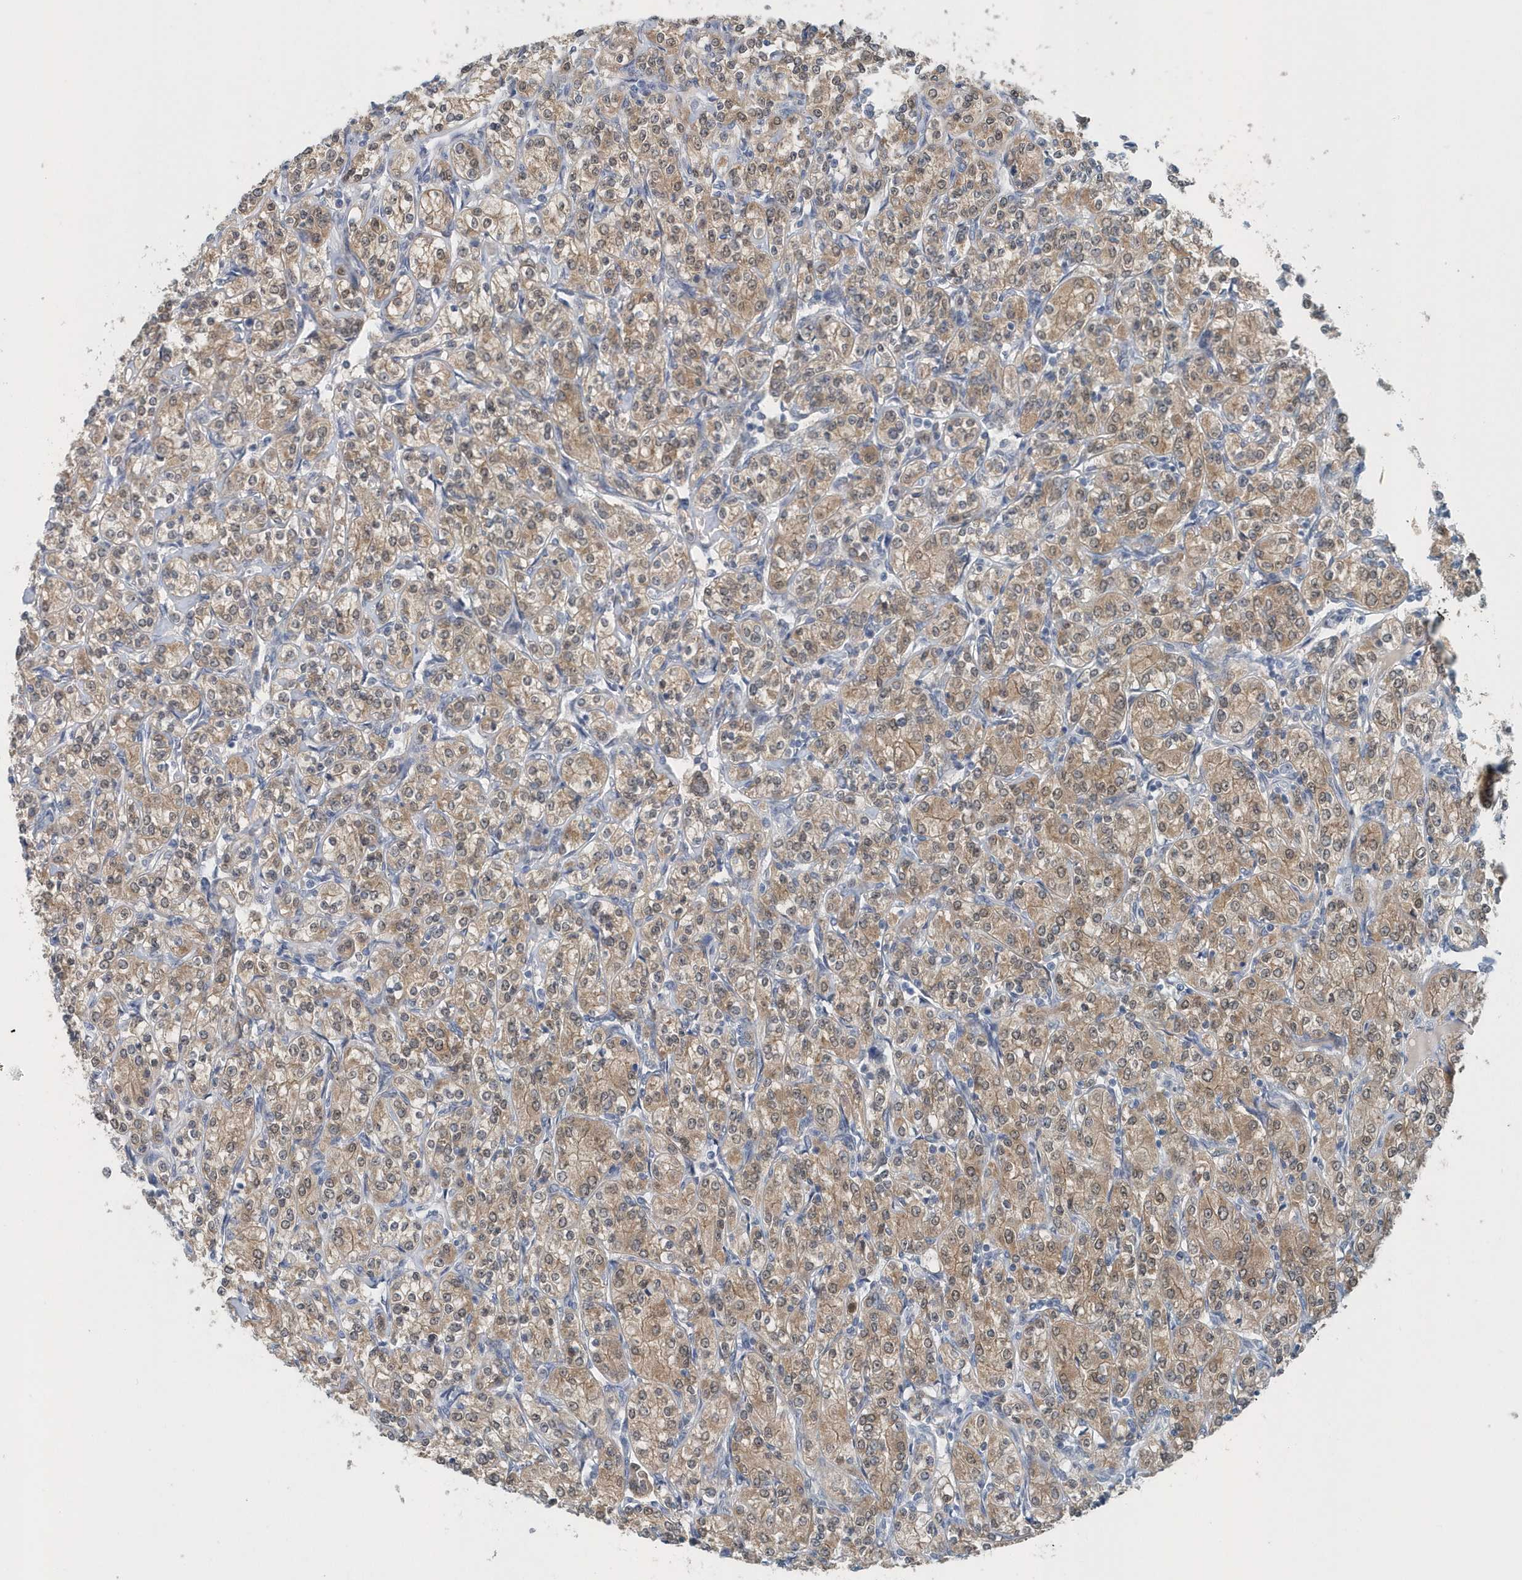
{"staining": {"intensity": "moderate", "quantity": ">75%", "location": "cytoplasmic/membranous,nuclear"}, "tissue": "renal cancer", "cell_type": "Tumor cells", "image_type": "cancer", "snomed": [{"axis": "morphology", "description": "Adenocarcinoma, NOS"}, {"axis": "topography", "description": "Kidney"}], "caption": "Protein staining of renal cancer (adenocarcinoma) tissue demonstrates moderate cytoplasmic/membranous and nuclear expression in approximately >75% of tumor cells. (Brightfield microscopy of DAB IHC at high magnification).", "gene": "PFN2", "patient": {"sex": "male", "age": 77}}